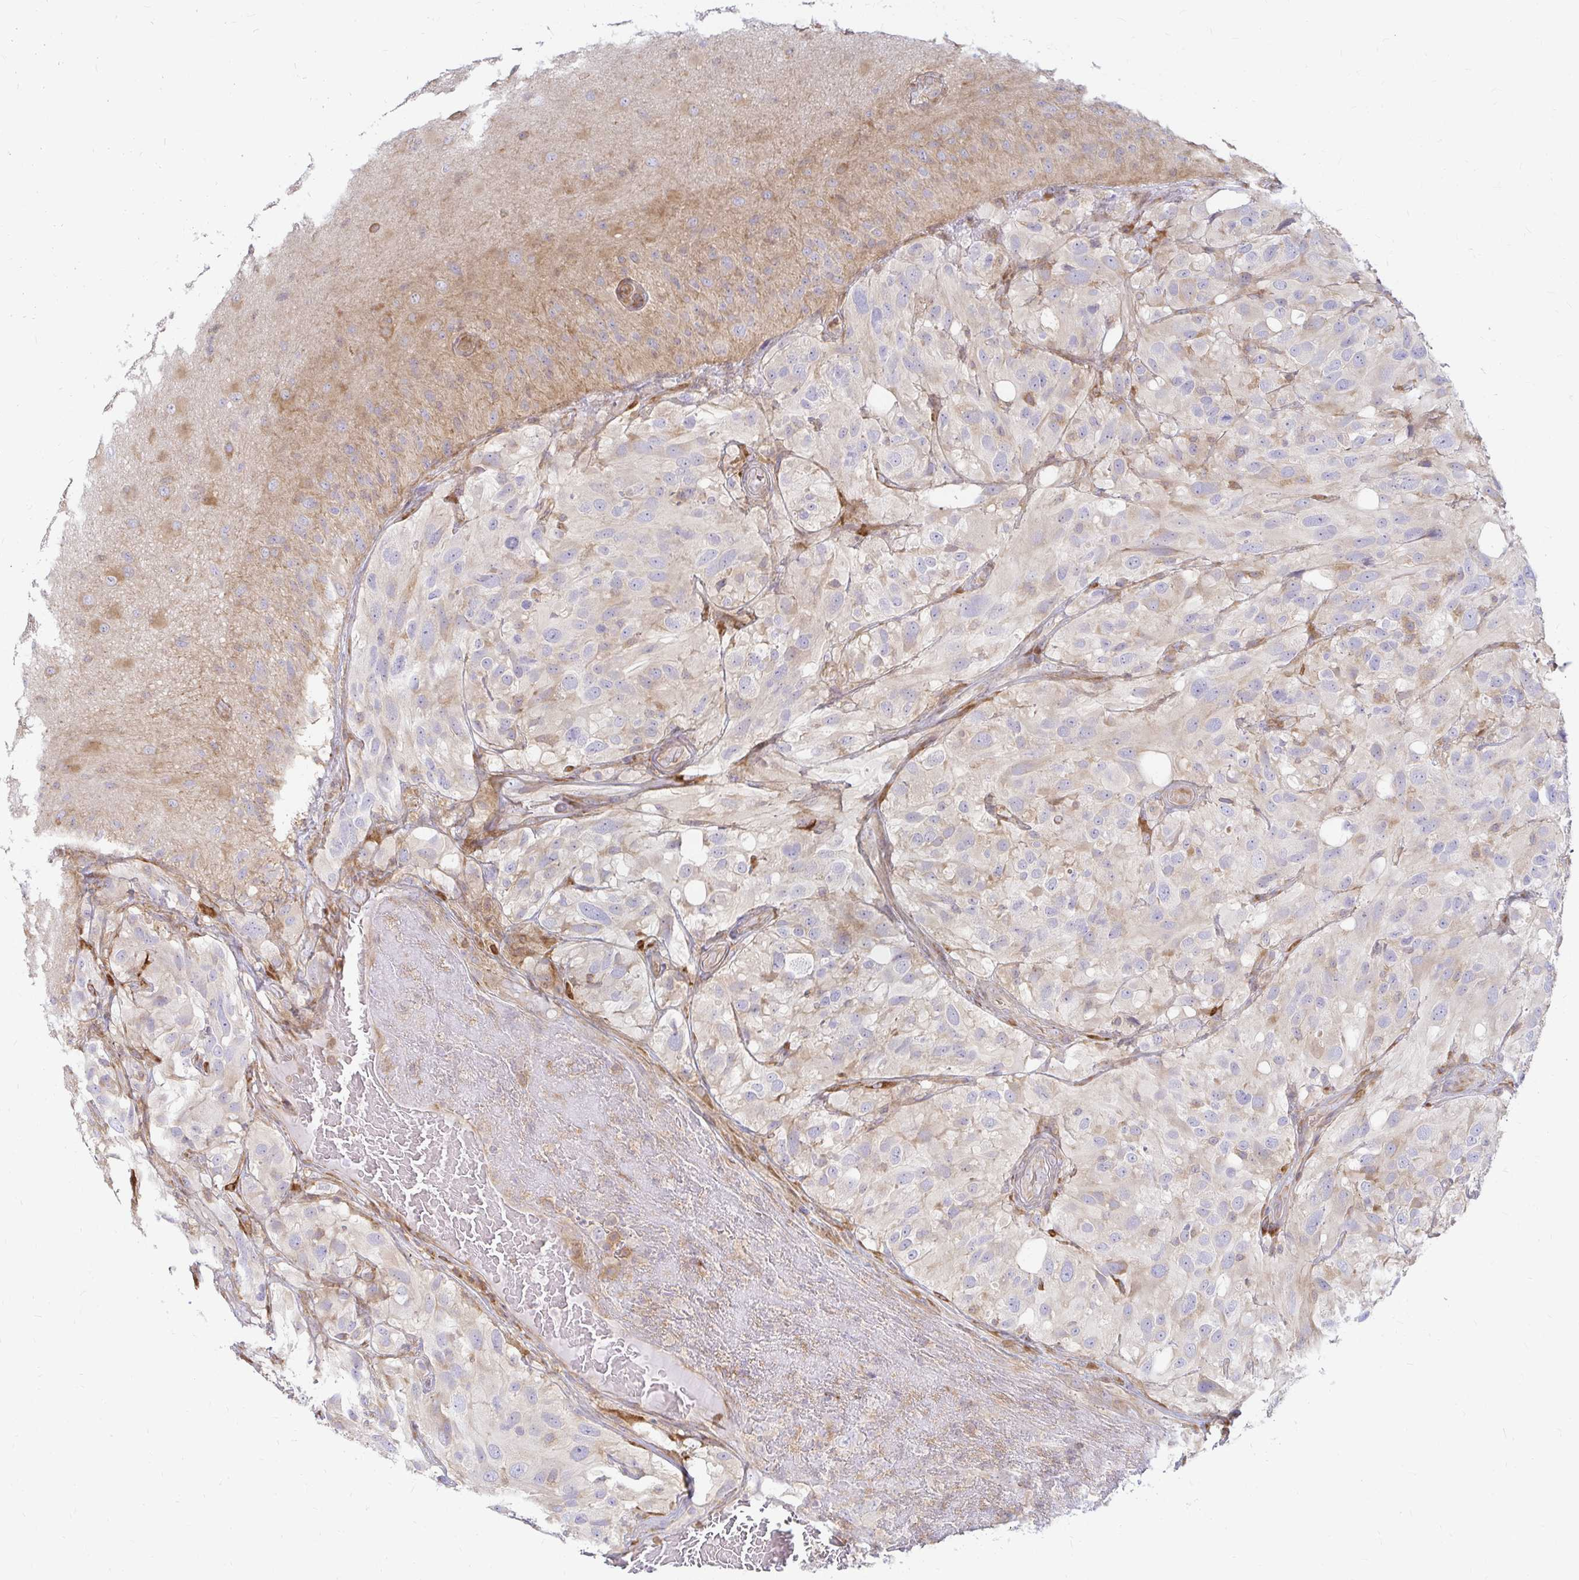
{"staining": {"intensity": "weak", "quantity": "<25%", "location": "cytoplasmic/membranous"}, "tissue": "glioma", "cell_type": "Tumor cells", "image_type": "cancer", "snomed": [{"axis": "morphology", "description": "Glioma, malignant, High grade"}, {"axis": "topography", "description": "Brain"}], "caption": "Tumor cells are negative for protein expression in human glioma.", "gene": "CAST", "patient": {"sex": "male", "age": 53}}